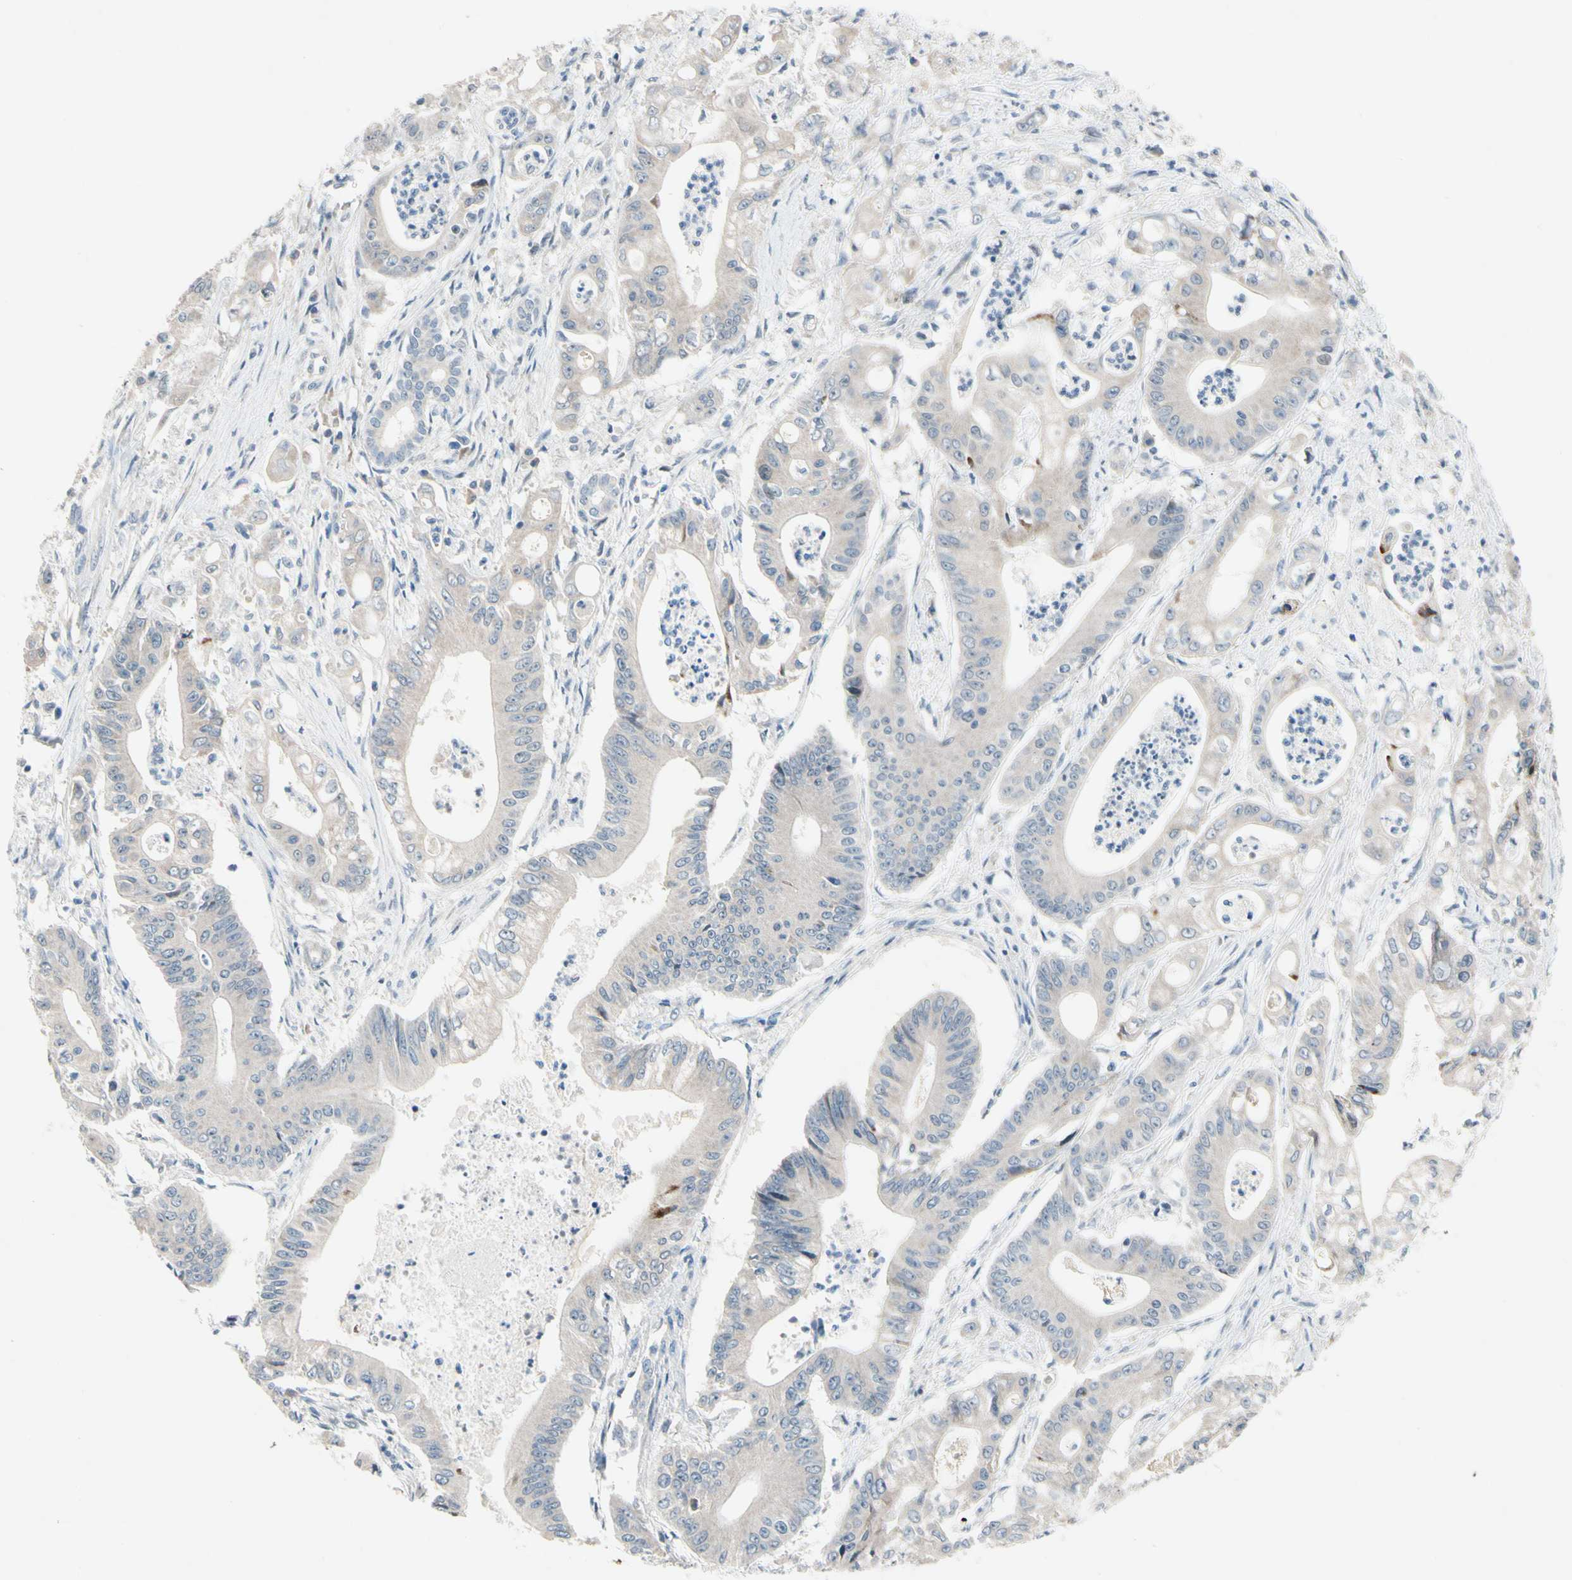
{"staining": {"intensity": "weak", "quantity": "<25%", "location": "cytoplasmic/membranous"}, "tissue": "pancreatic cancer", "cell_type": "Tumor cells", "image_type": "cancer", "snomed": [{"axis": "morphology", "description": "Normal tissue, NOS"}, {"axis": "topography", "description": "Lymph node"}], "caption": "Photomicrograph shows no protein positivity in tumor cells of pancreatic cancer tissue. (DAB (3,3'-diaminobenzidine) IHC visualized using brightfield microscopy, high magnification).", "gene": "PIP5K1B", "patient": {"sex": "male", "age": 62}}